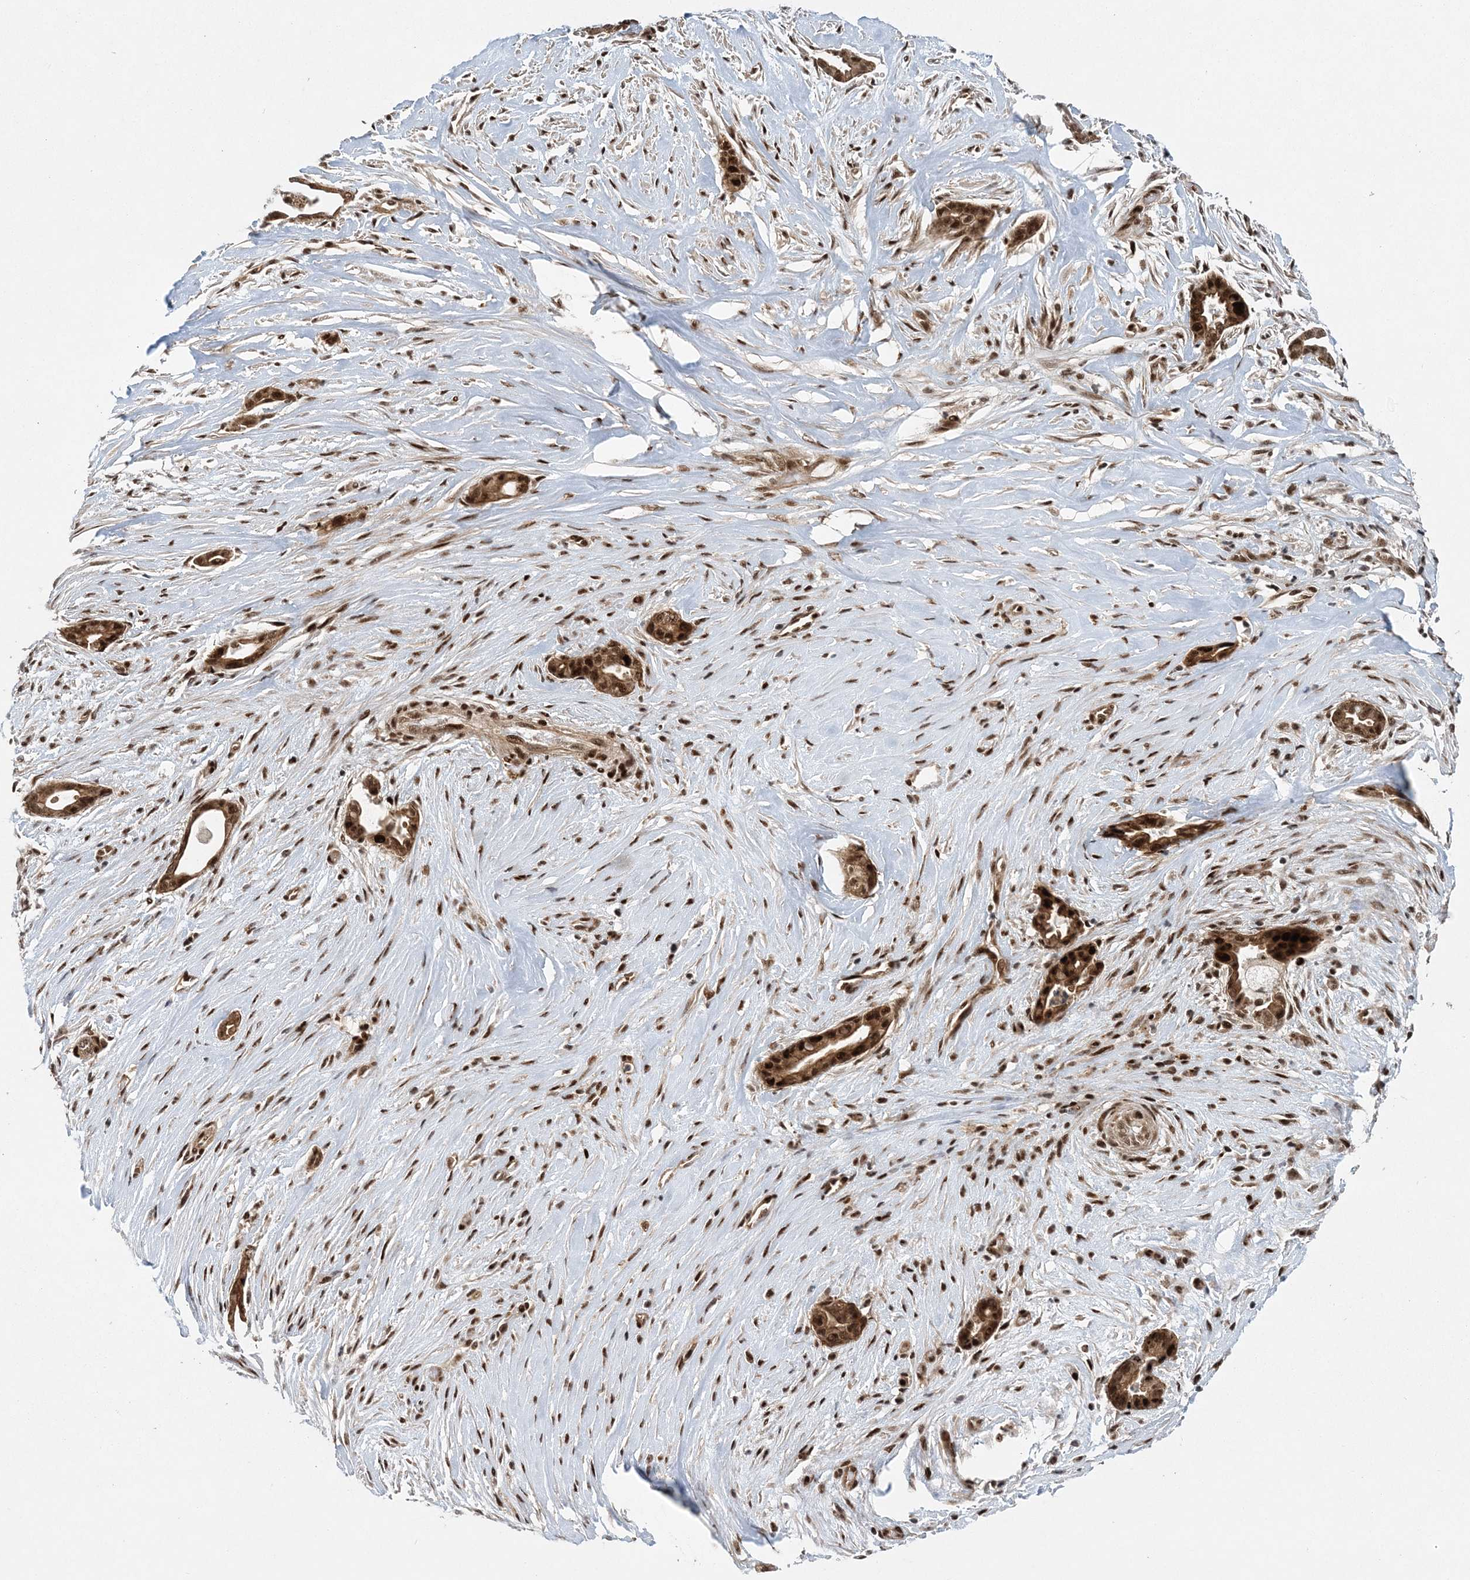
{"staining": {"intensity": "strong", "quantity": ">75%", "location": "cytoplasmic/membranous,nuclear"}, "tissue": "liver cancer", "cell_type": "Tumor cells", "image_type": "cancer", "snomed": [{"axis": "morphology", "description": "Cholangiocarcinoma"}, {"axis": "topography", "description": "Liver"}], "caption": "Tumor cells show high levels of strong cytoplasmic/membranous and nuclear staining in approximately >75% of cells in human liver cancer.", "gene": "CWC22", "patient": {"sex": "female", "age": 55}}